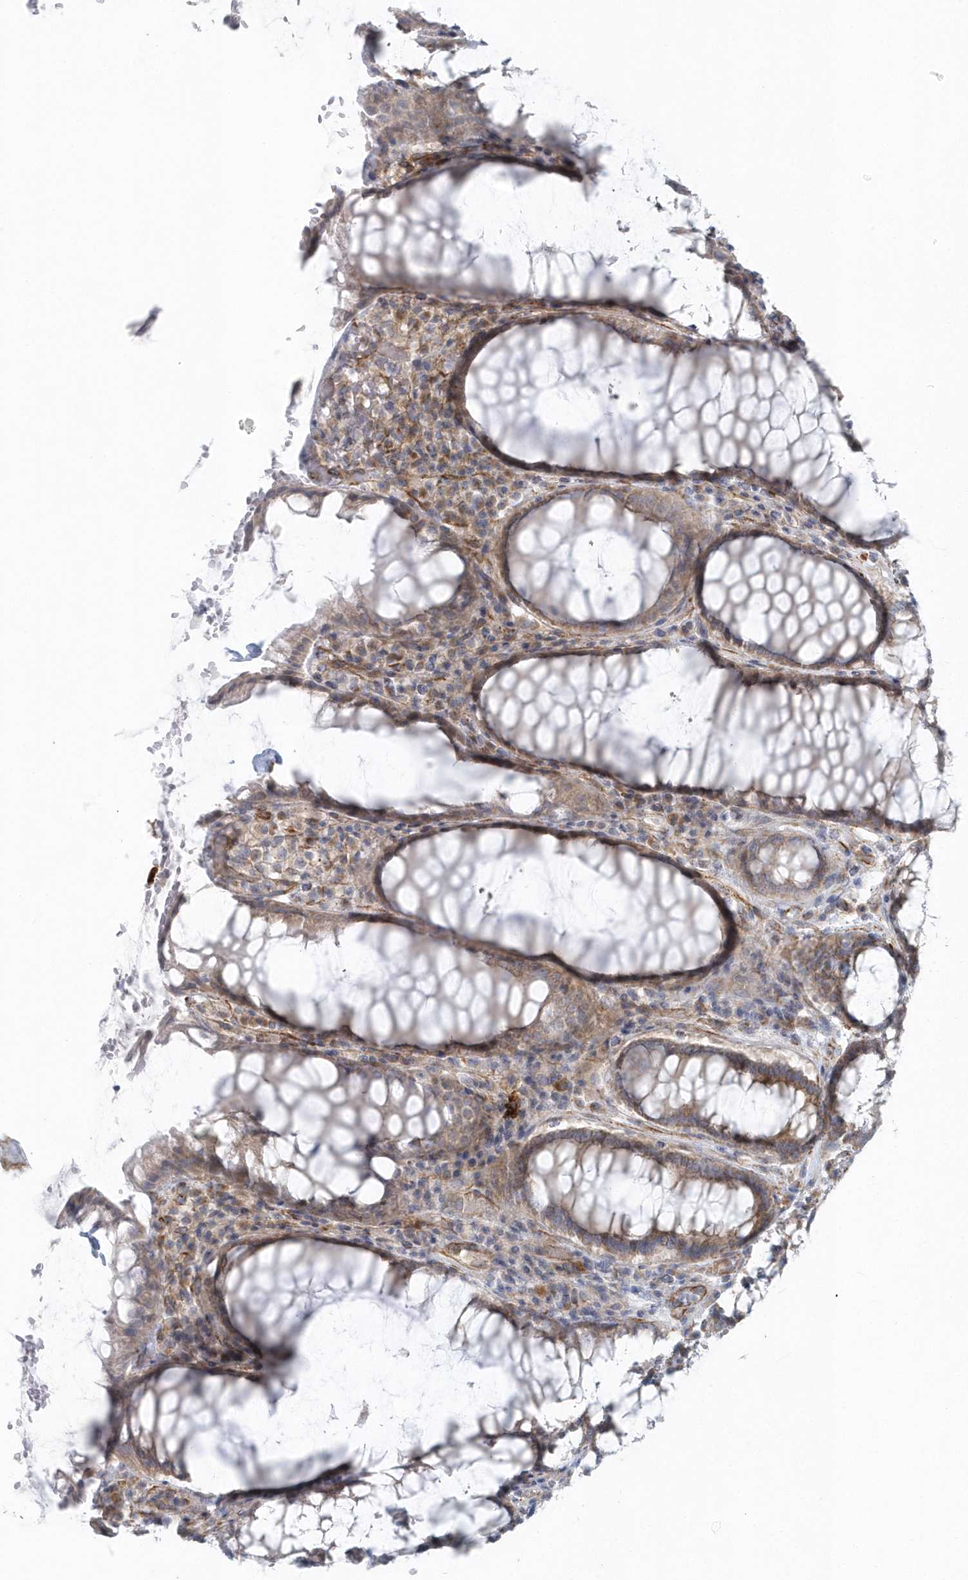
{"staining": {"intensity": "strong", "quantity": "25%-75%", "location": "cytoplasmic/membranous"}, "tissue": "rectum", "cell_type": "Glandular cells", "image_type": "normal", "snomed": [{"axis": "morphology", "description": "Normal tissue, NOS"}, {"axis": "topography", "description": "Rectum"}], "caption": "Protein staining shows strong cytoplasmic/membranous positivity in approximately 25%-75% of glandular cells in normal rectum.", "gene": "GPR152", "patient": {"sex": "male", "age": 64}}